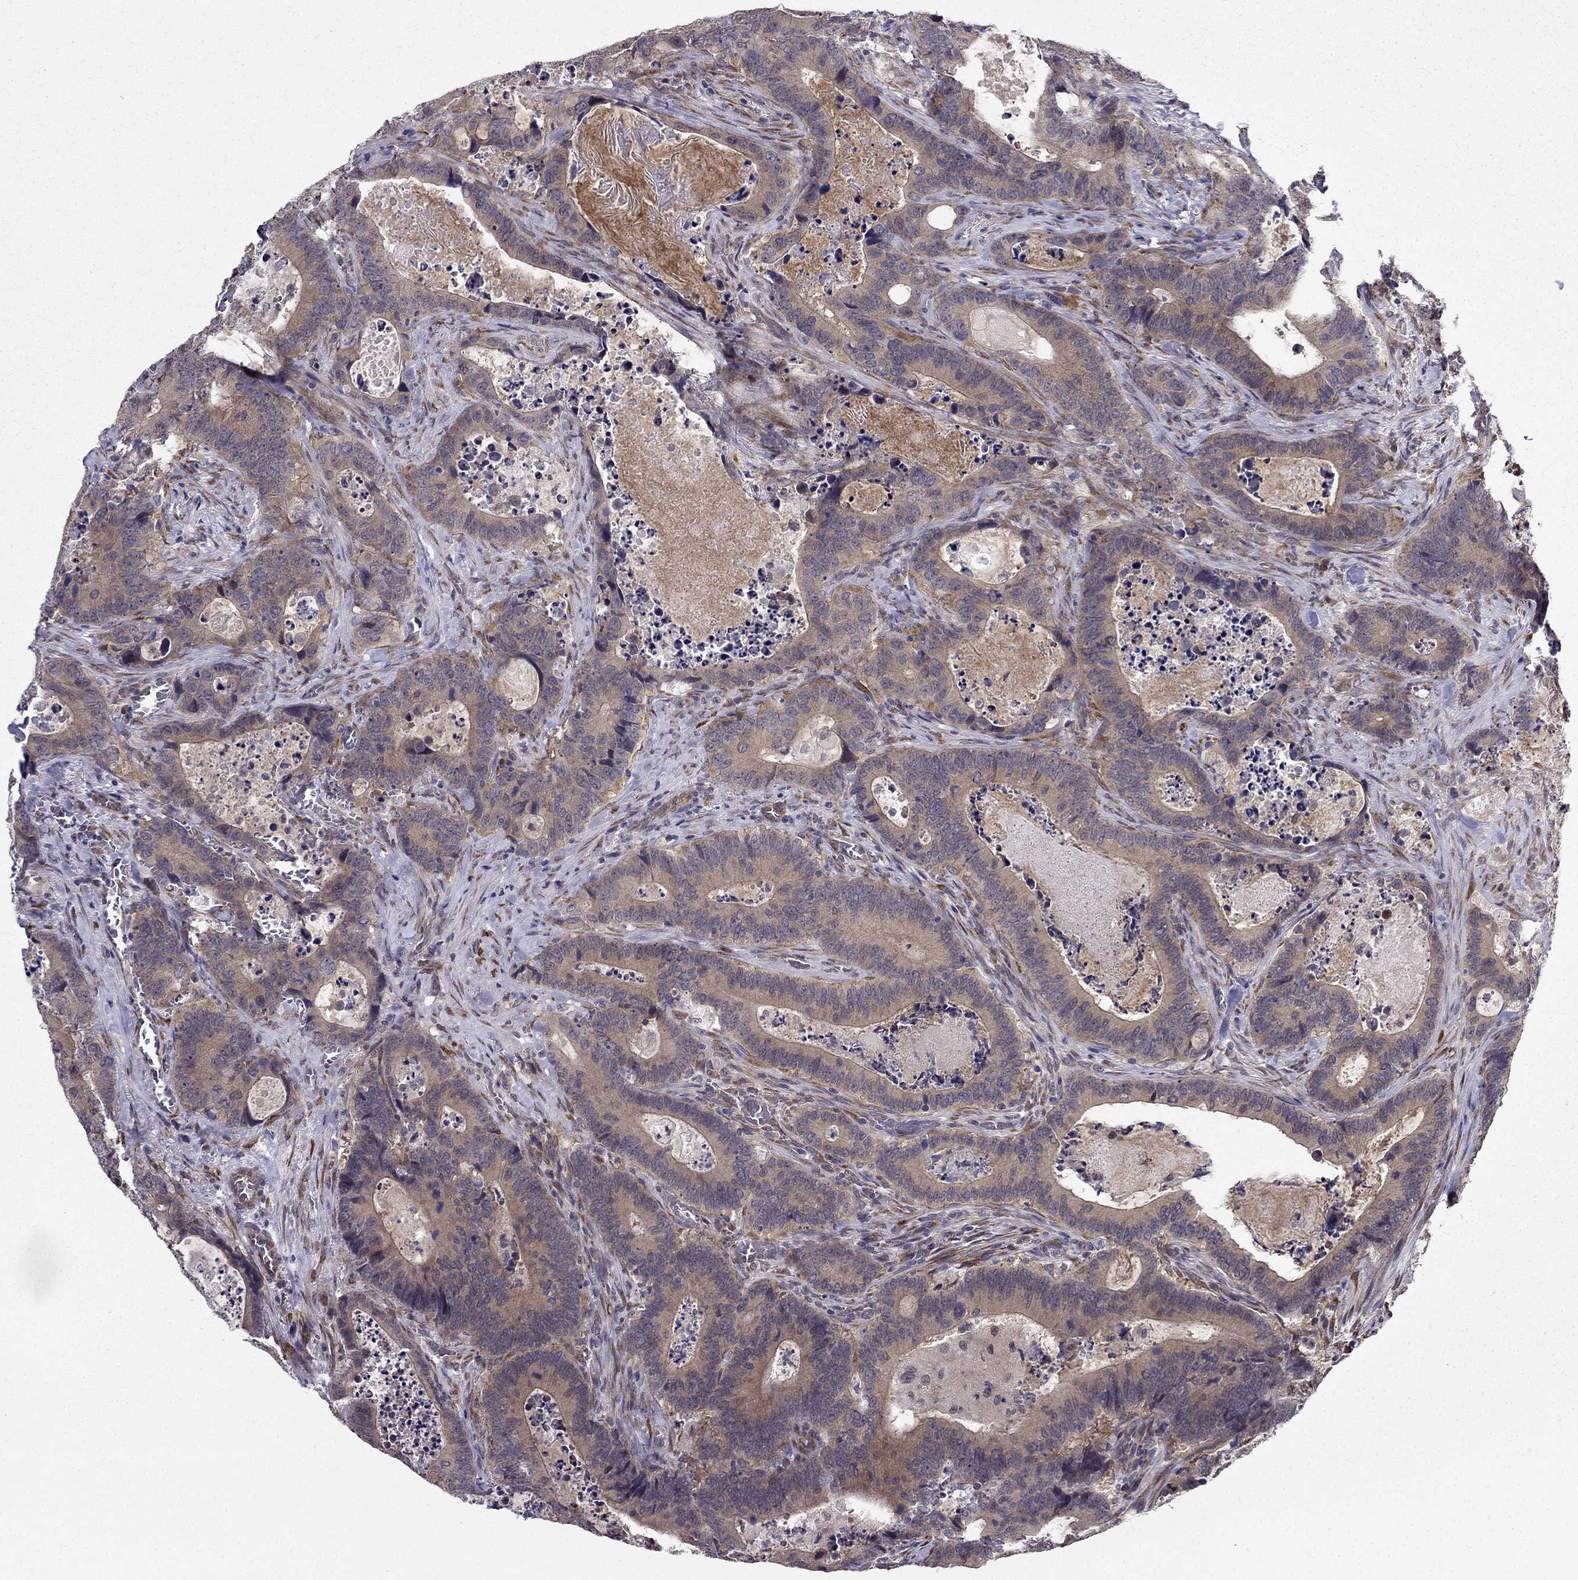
{"staining": {"intensity": "weak", "quantity": ">75%", "location": "cytoplasmic/membranous"}, "tissue": "colorectal cancer", "cell_type": "Tumor cells", "image_type": "cancer", "snomed": [{"axis": "morphology", "description": "Adenocarcinoma, NOS"}, {"axis": "topography", "description": "Colon"}], "caption": "DAB immunohistochemical staining of colorectal adenocarcinoma demonstrates weak cytoplasmic/membranous protein staining in about >75% of tumor cells.", "gene": "ARHGEF28", "patient": {"sex": "female", "age": 82}}